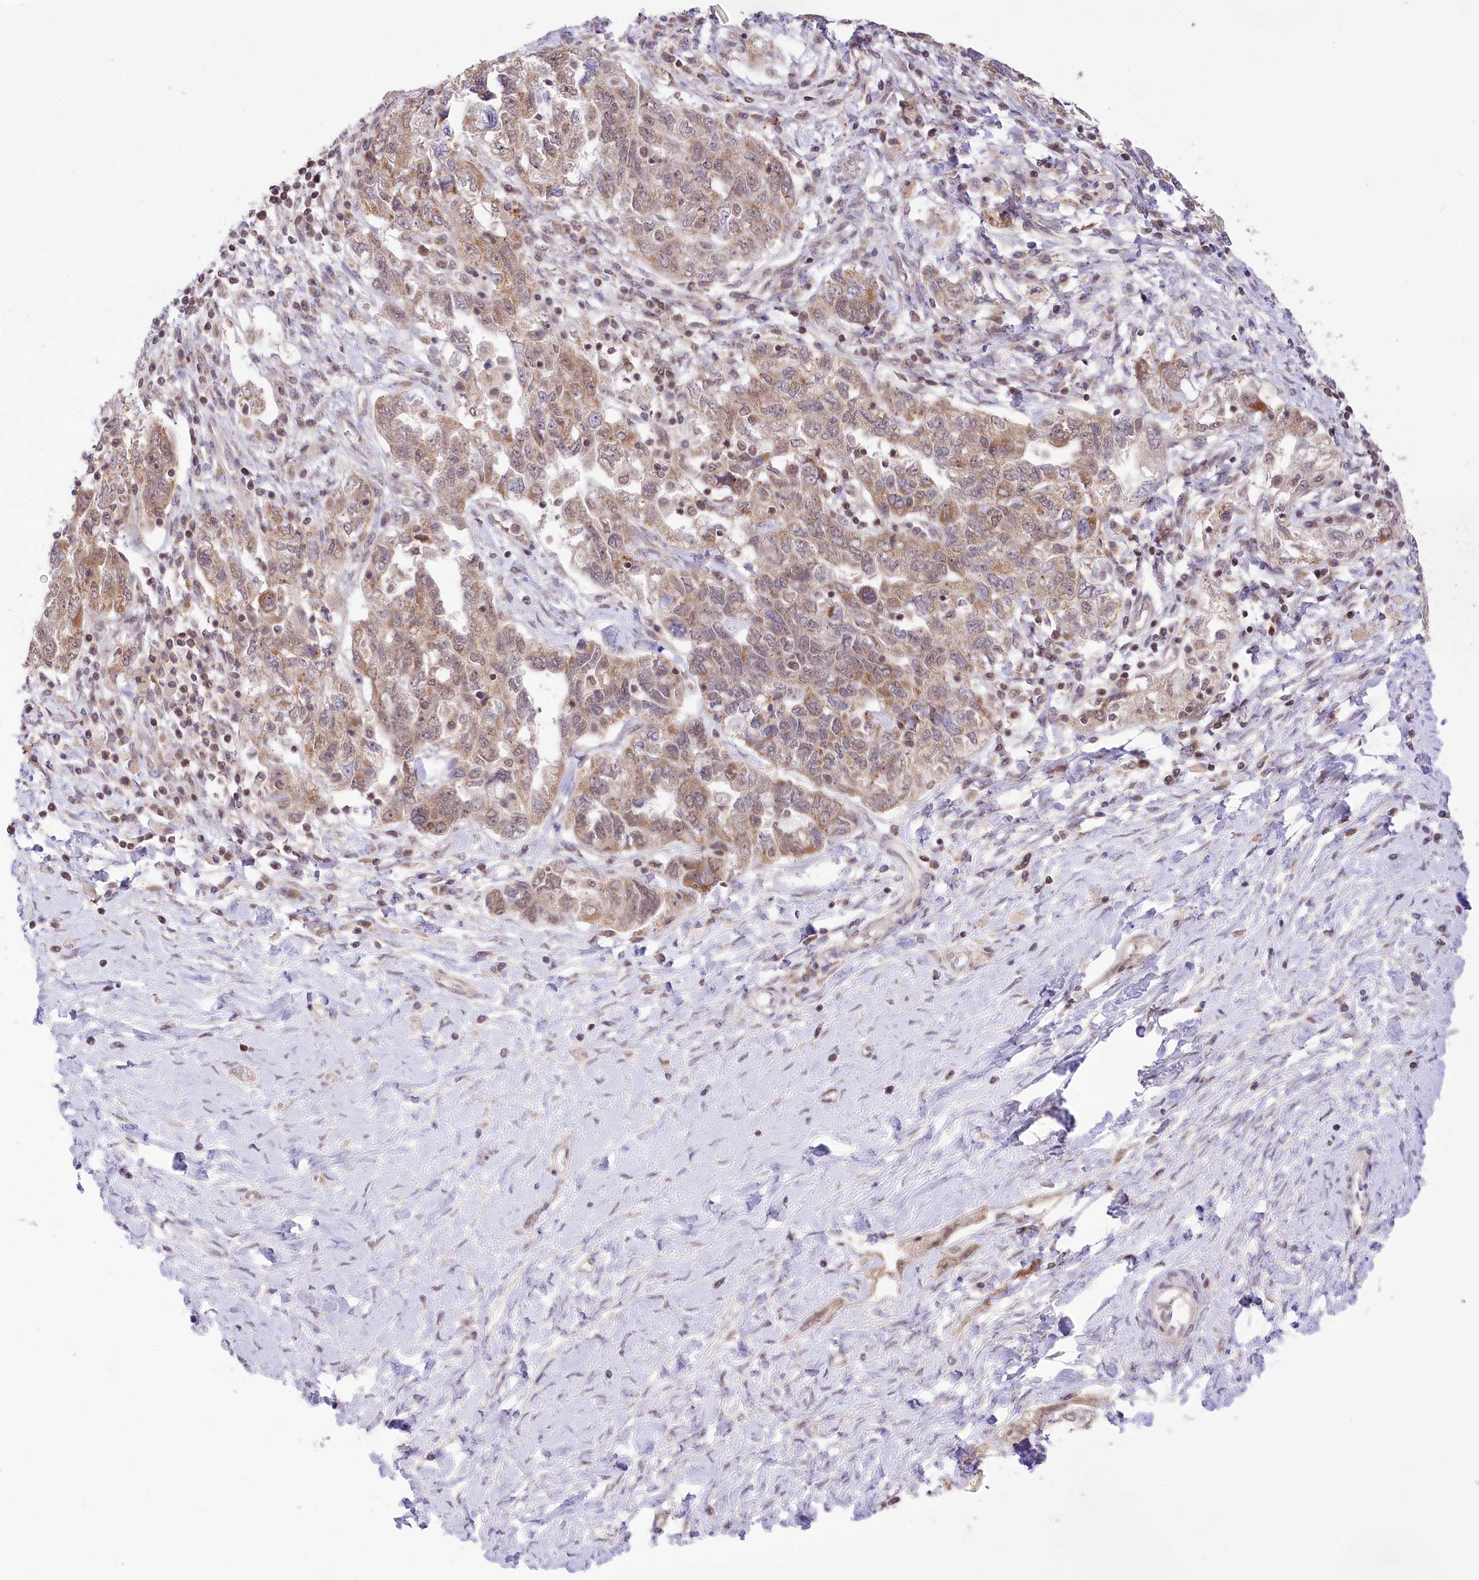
{"staining": {"intensity": "weak", "quantity": ">75%", "location": "cytoplasmic/membranous"}, "tissue": "ovarian cancer", "cell_type": "Tumor cells", "image_type": "cancer", "snomed": [{"axis": "morphology", "description": "Carcinoma, NOS"}, {"axis": "morphology", "description": "Cystadenocarcinoma, serous, NOS"}, {"axis": "topography", "description": "Ovary"}], "caption": "Ovarian carcinoma stained with a protein marker reveals weak staining in tumor cells.", "gene": "ZMAT2", "patient": {"sex": "female", "age": 69}}